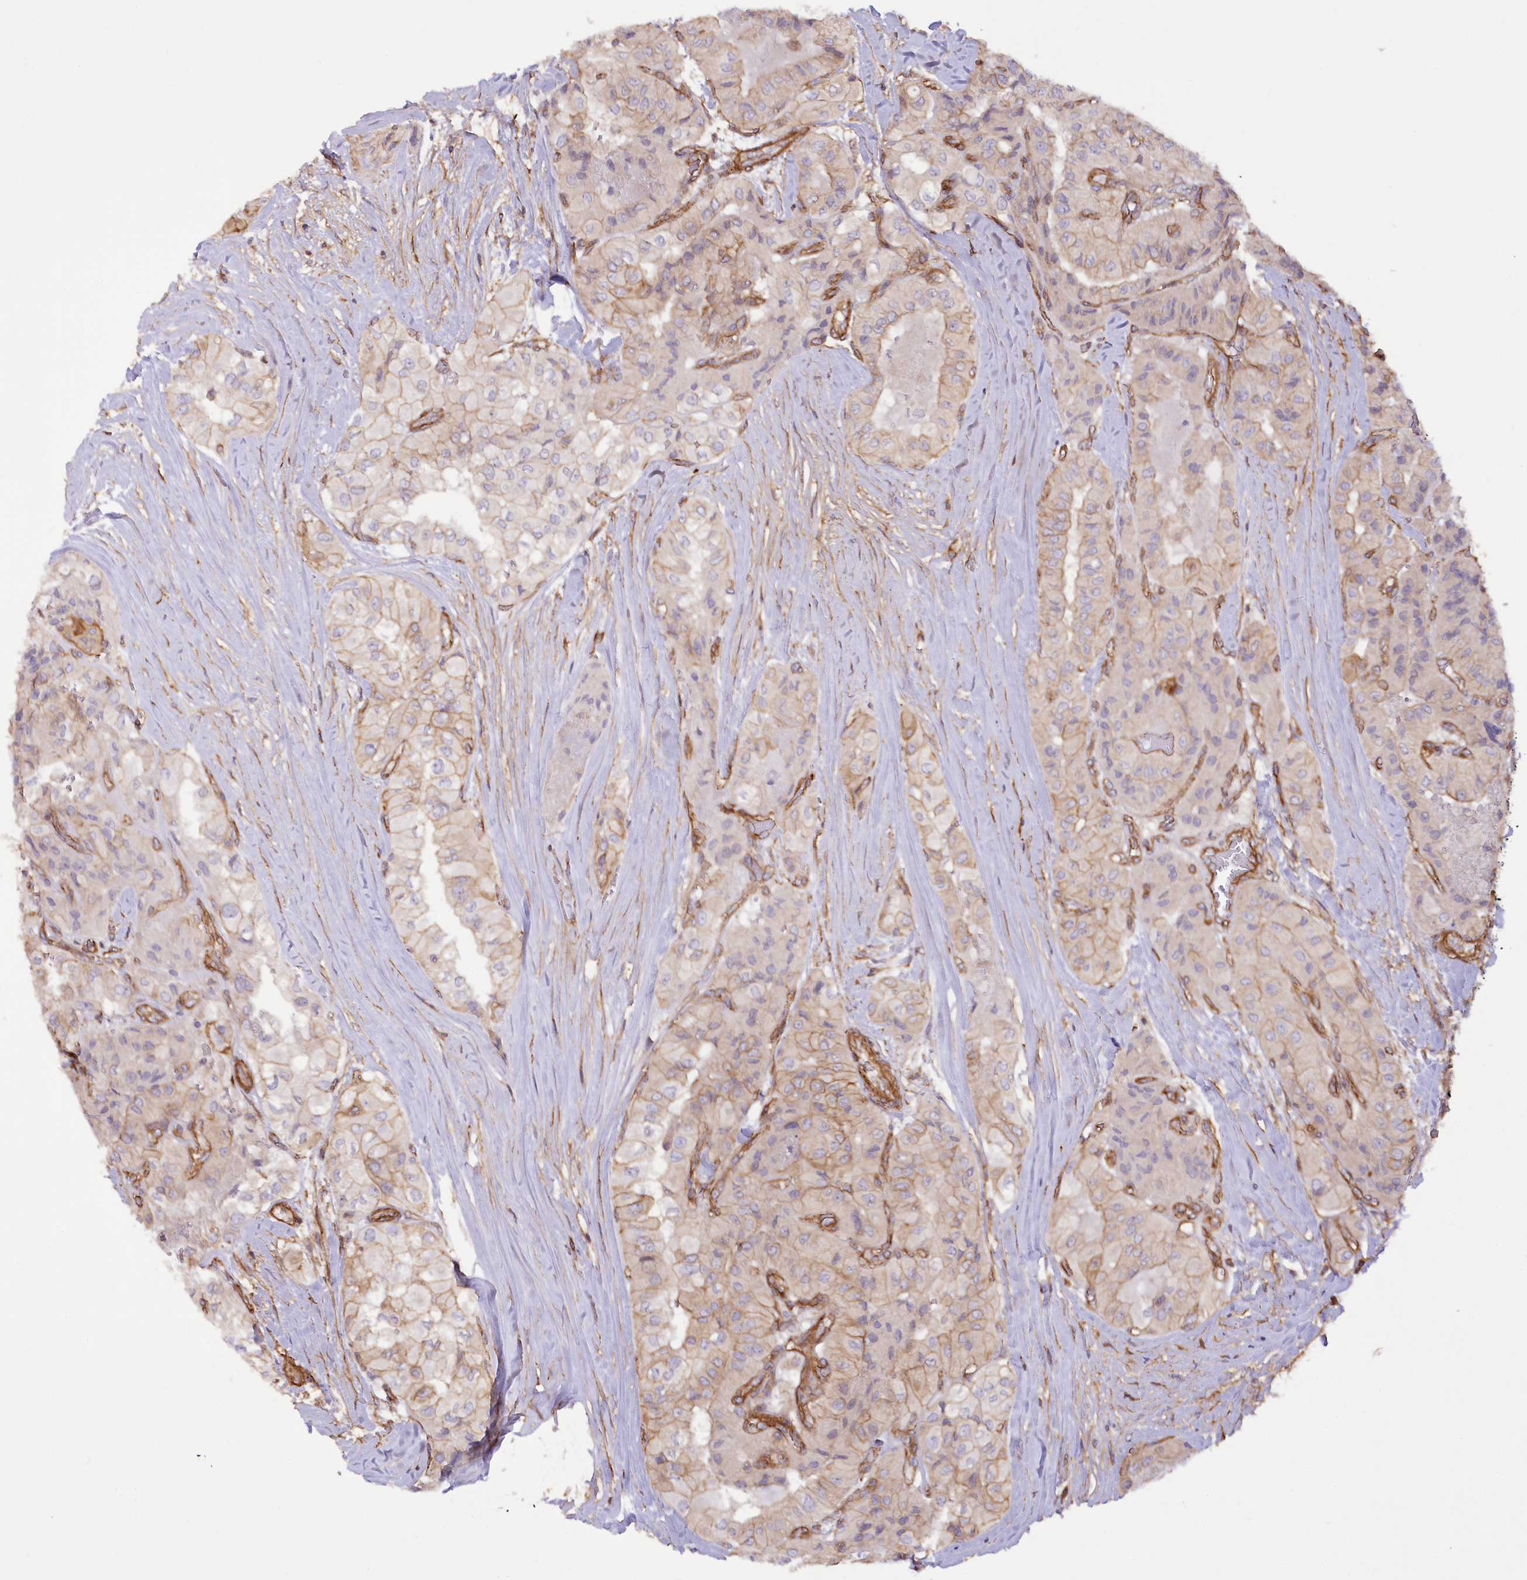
{"staining": {"intensity": "weak", "quantity": "25%-75%", "location": "cytoplasmic/membranous"}, "tissue": "thyroid cancer", "cell_type": "Tumor cells", "image_type": "cancer", "snomed": [{"axis": "morphology", "description": "Papillary adenocarcinoma, NOS"}, {"axis": "topography", "description": "Thyroid gland"}], "caption": "Thyroid cancer (papillary adenocarcinoma) tissue demonstrates weak cytoplasmic/membranous staining in about 25%-75% of tumor cells", "gene": "SYNPO2", "patient": {"sex": "female", "age": 59}}